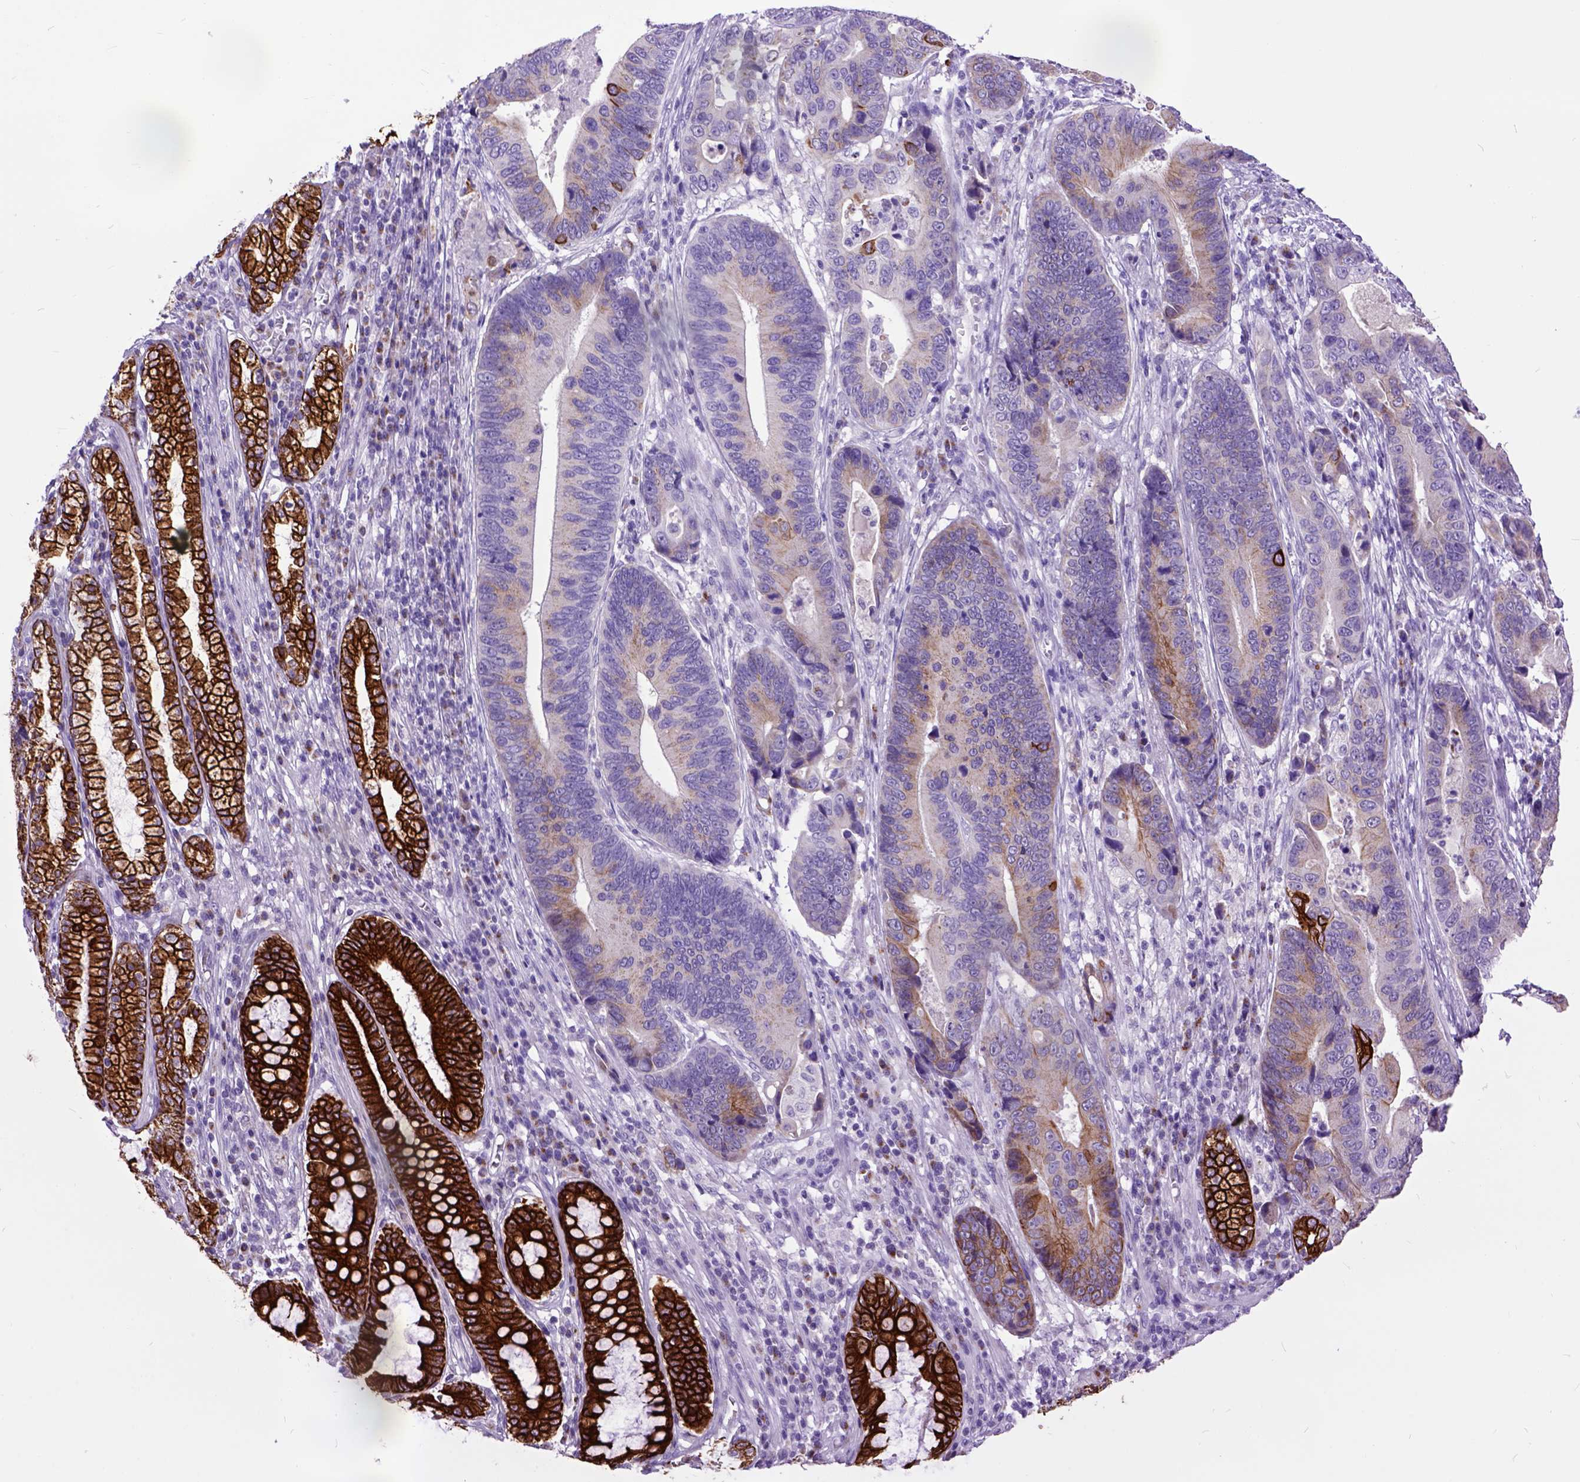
{"staining": {"intensity": "strong", "quantity": "25%-75%", "location": "cytoplasmic/membranous"}, "tissue": "stomach cancer", "cell_type": "Tumor cells", "image_type": "cancer", "snomed": [{"axis": "morphology", "description": "Adenocarcinoma, NOS"}, {"axis": "topography", "description": "Stomach"}], "caption": "Strong cytoplasmic/membranous protein staining is seen in approximately 25%-75% of tumor cells in stomach cancer (adenocarcinoma).", "gene": "RAB25", "patient": {"sex": "male", "age": 84}}